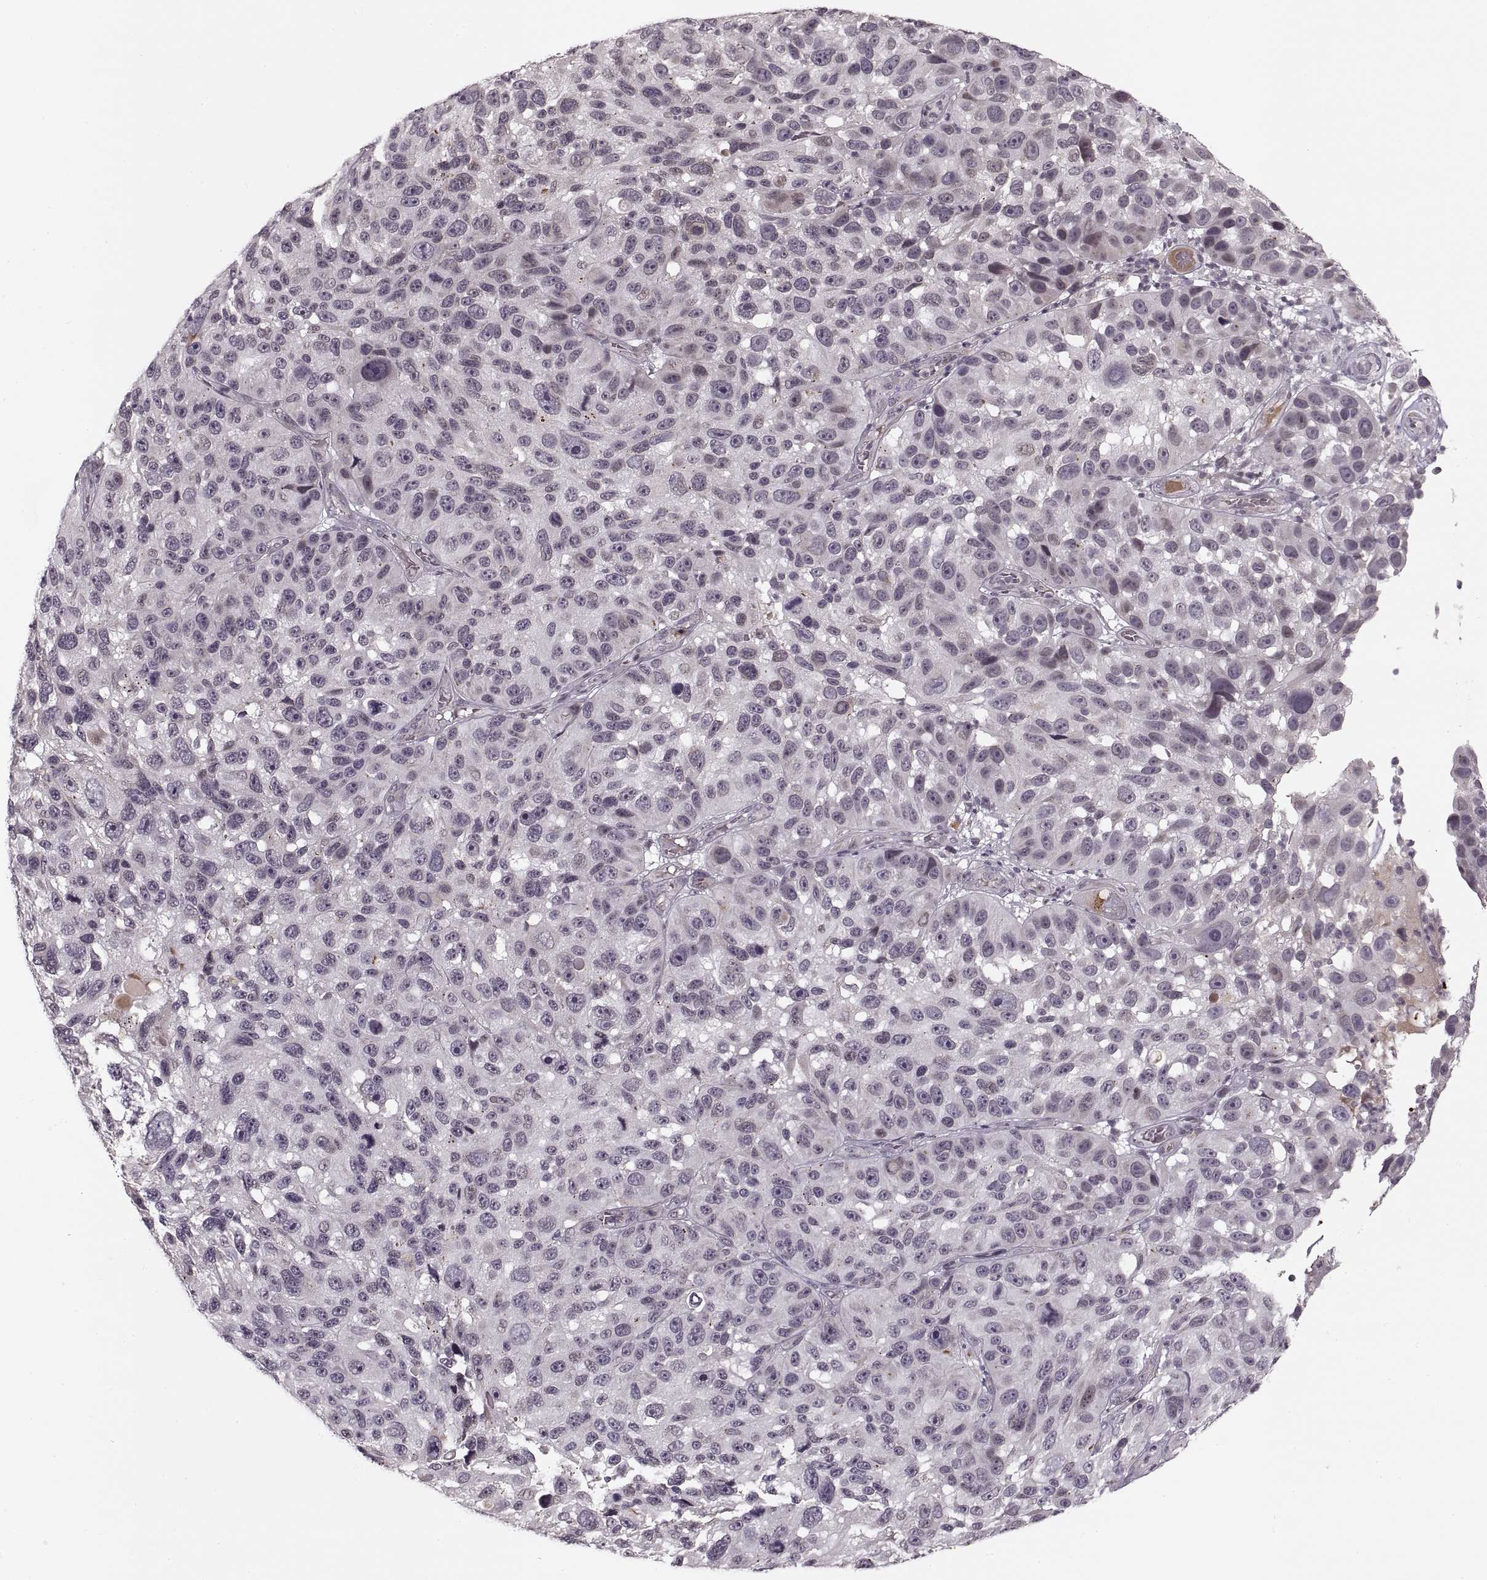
{"staining": {"intensity": "negative", "quantity": "none", "location": "none"}, "tissue": "melanoma", "cell_type": "Tumor cells", "image_type": "cancer", "snomed": [{"axis": "morphology", "description": "Malignant melanoma, NOS"}, {"axis": "topography", "description": "Skin"}], "caption": "Photomicrograph shows no significant protein expression in tumor cells of melanoma. (DAB (3,3'-diaminobenzidine) immunohistochemistry, high magnification).", "gene": "ASIC3", "patient": {"sex": "male", "age": 53}}